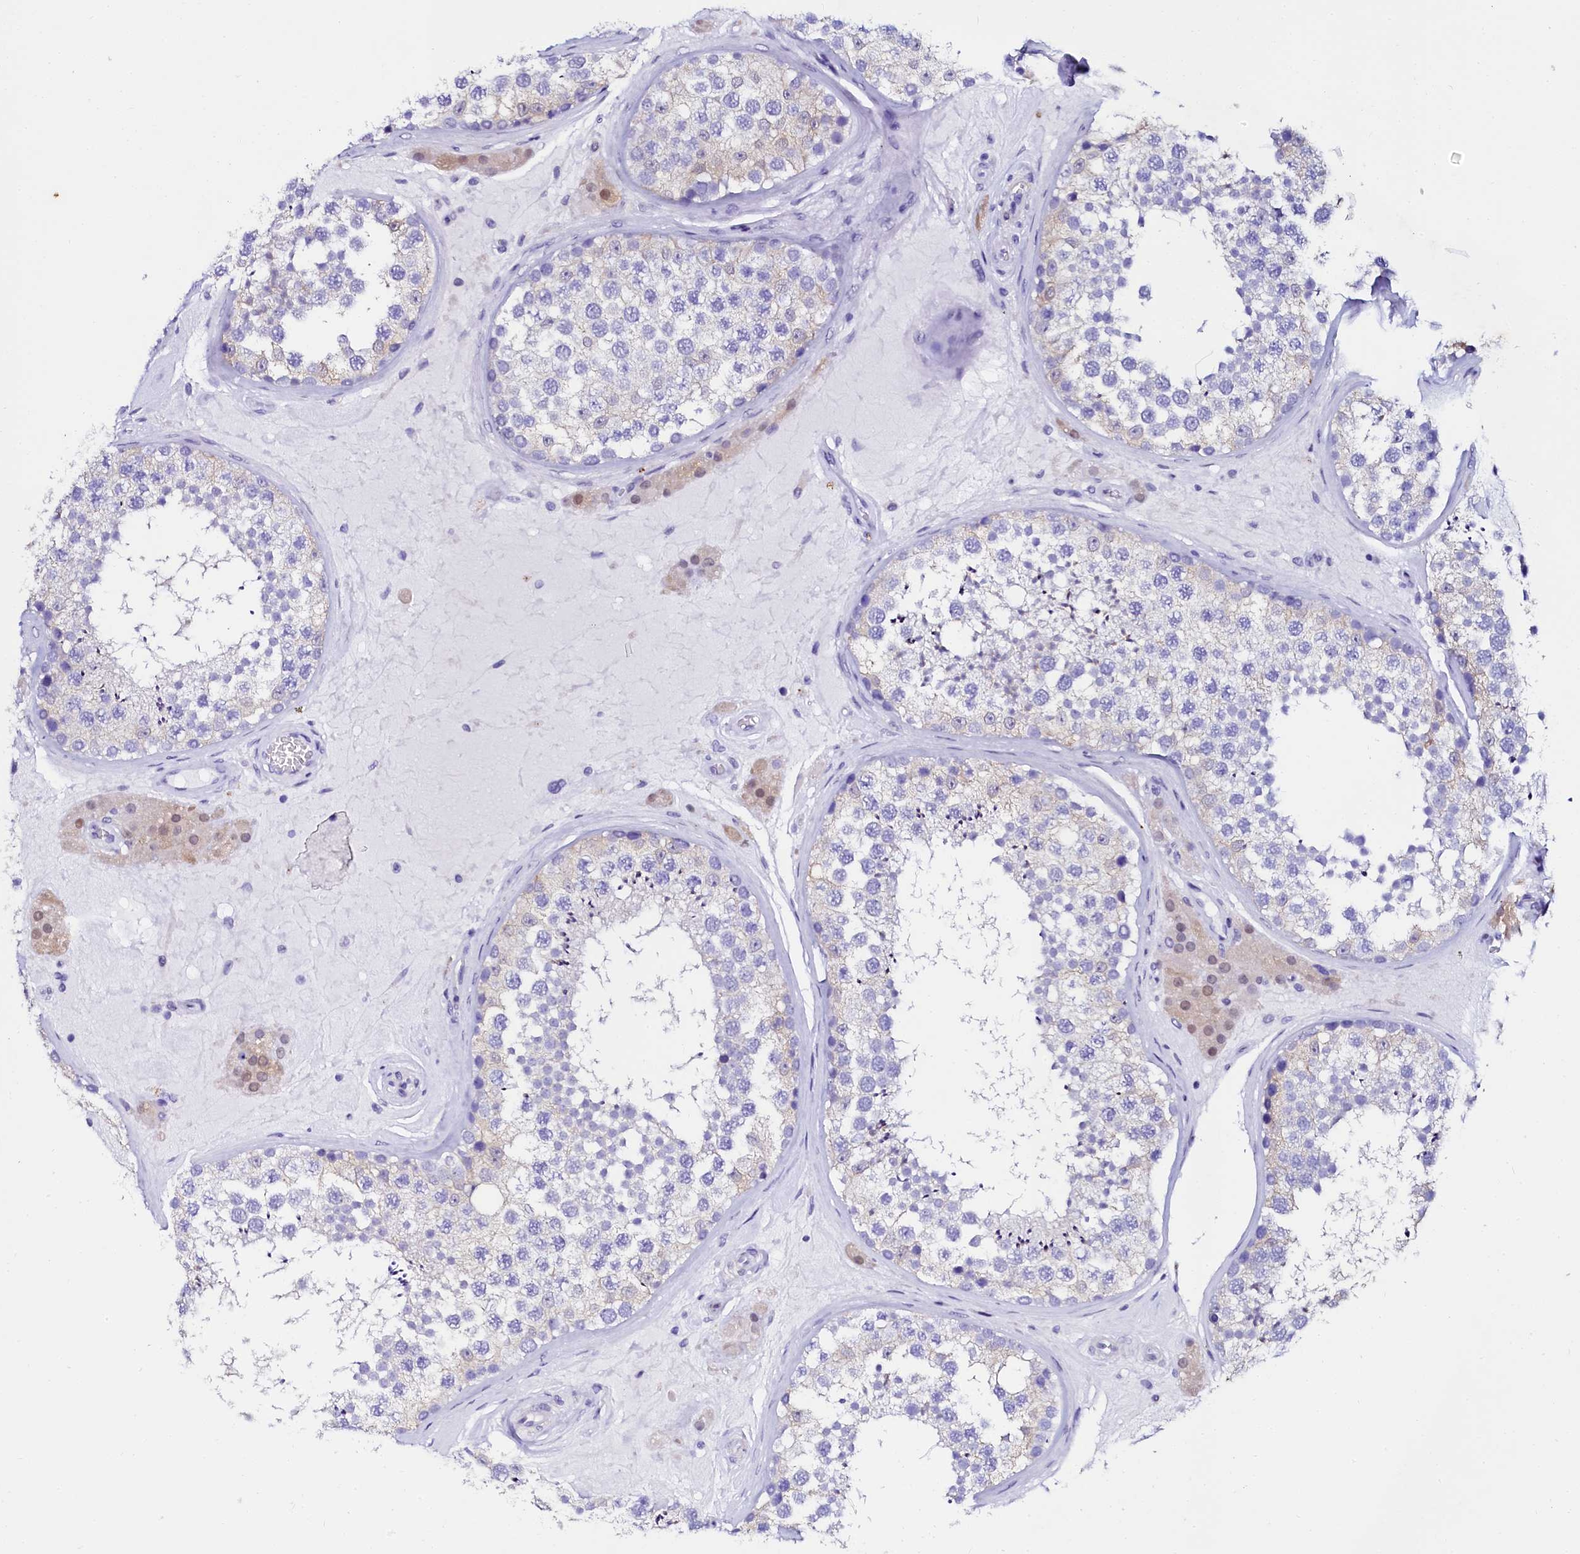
{"staining": {"intensity": "weak", "quantity": "<25%", "location": "cytoplasmic/membranous"}, "tissue": "testis", "cell_type": "Cells in seminiferous ducts", "image_type": "normal", "snomed": [{"axis": "morphology", "description": "Normal tissue, NOS"}, {"axis": "topography", "description": "Testis"}], "caption": "Human testis stained for a protein using immunohistochemistry demonstrates no staining in cells in seminiferous ducts.", "gene": "SORD", "patient": {"sex": "male", "age": 46}}